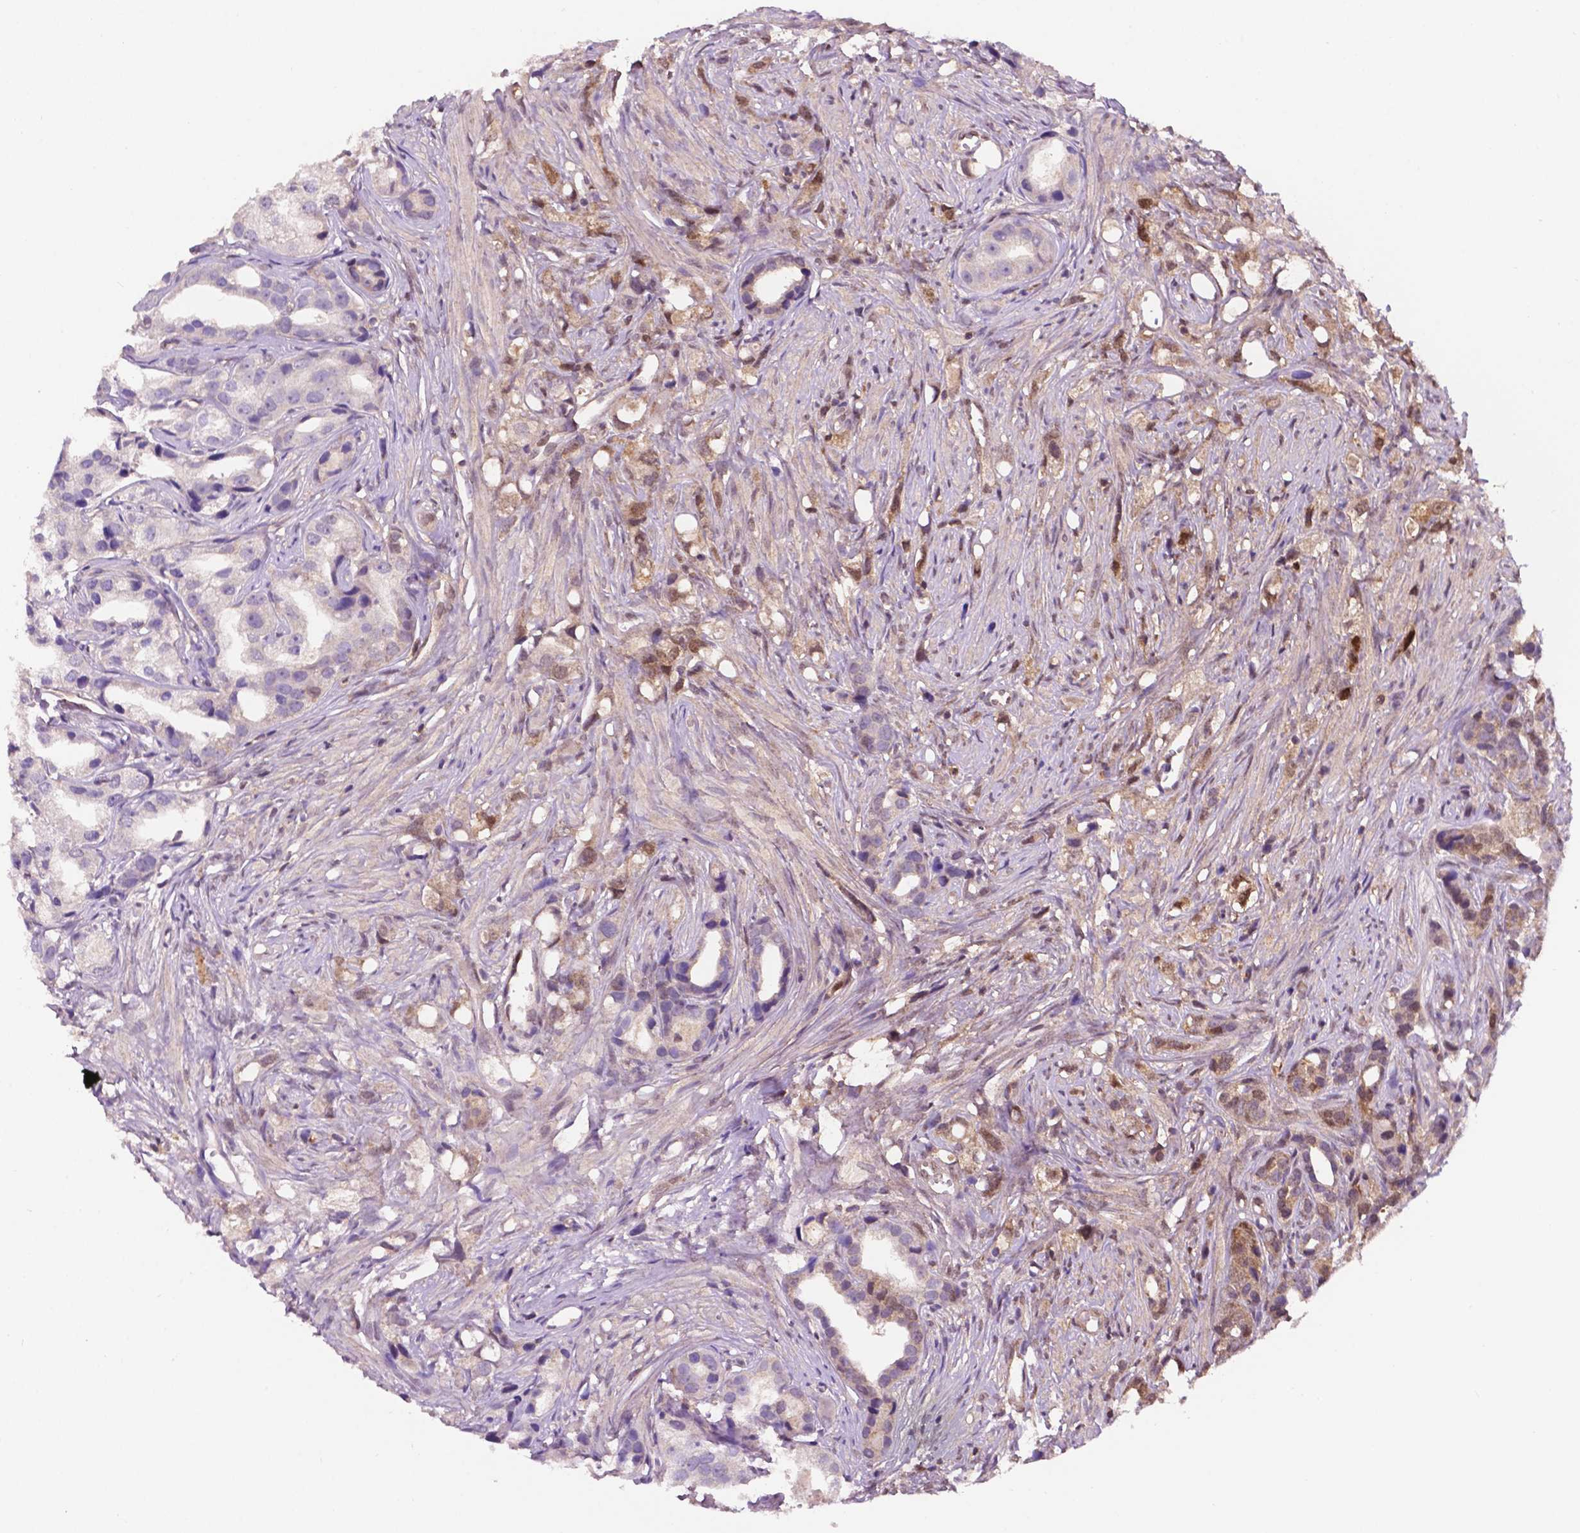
{"staining": {"intensity": "weak", "quantity": "<25%", "location": "cytoplasmic/membranous"}, "tissue": "prostate cancer", "cell_type": "Tumor cells", "image_type": "cancer", "snomed": [{"axis": "morphology", "description": "Adenocarcinoma, High grade"}, {"axis": "topography", "description": "Prostate"}], "caption": "This is an IHC image of prostate cancer (high-grade adenocarcinoma). There is no staining in tumor cells.", "gene": "UBE2L6", "patient": {"sex": "male", "age": 75}}